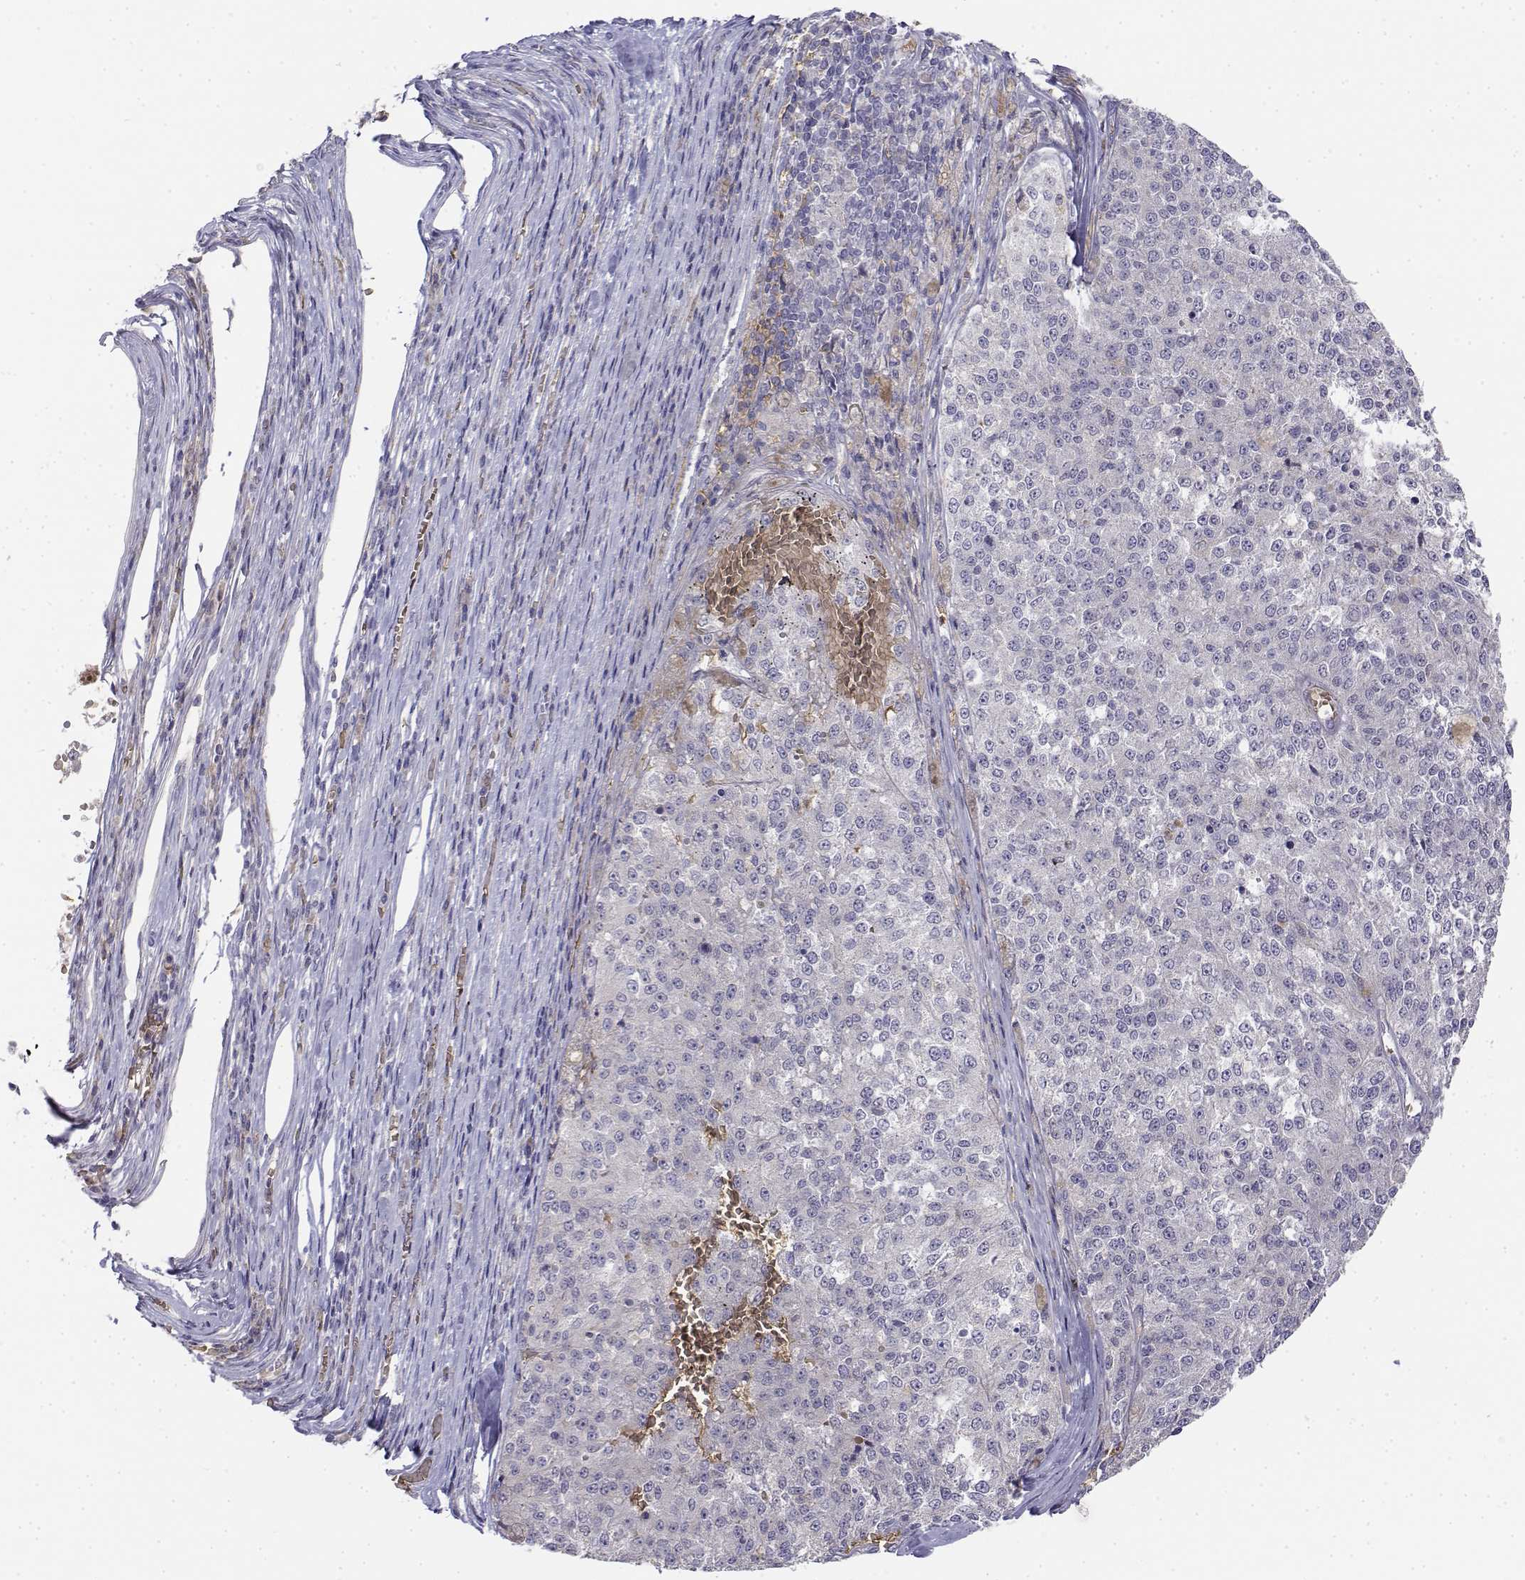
{"staining": {"intensity": "negative", "quantity": "none", "location": "none"}, "tissue": "melanoma", "cell_type": "Tumor cells", "image_type": "cancer", "snomed": [{"axis": "morphology", "description": "Malignant melanoma, Metastatic site"}, {"axis": "topography", "description": "Lymph node"}], "caption": "Histopathology image shows no protein expression in tumor cells of malignant melanoma (metastatic site) tissue. (IHC, brightfield microscopy, high magnification).", "gene": "CADM1", "patient": {"sex": "female", "age": 64}}